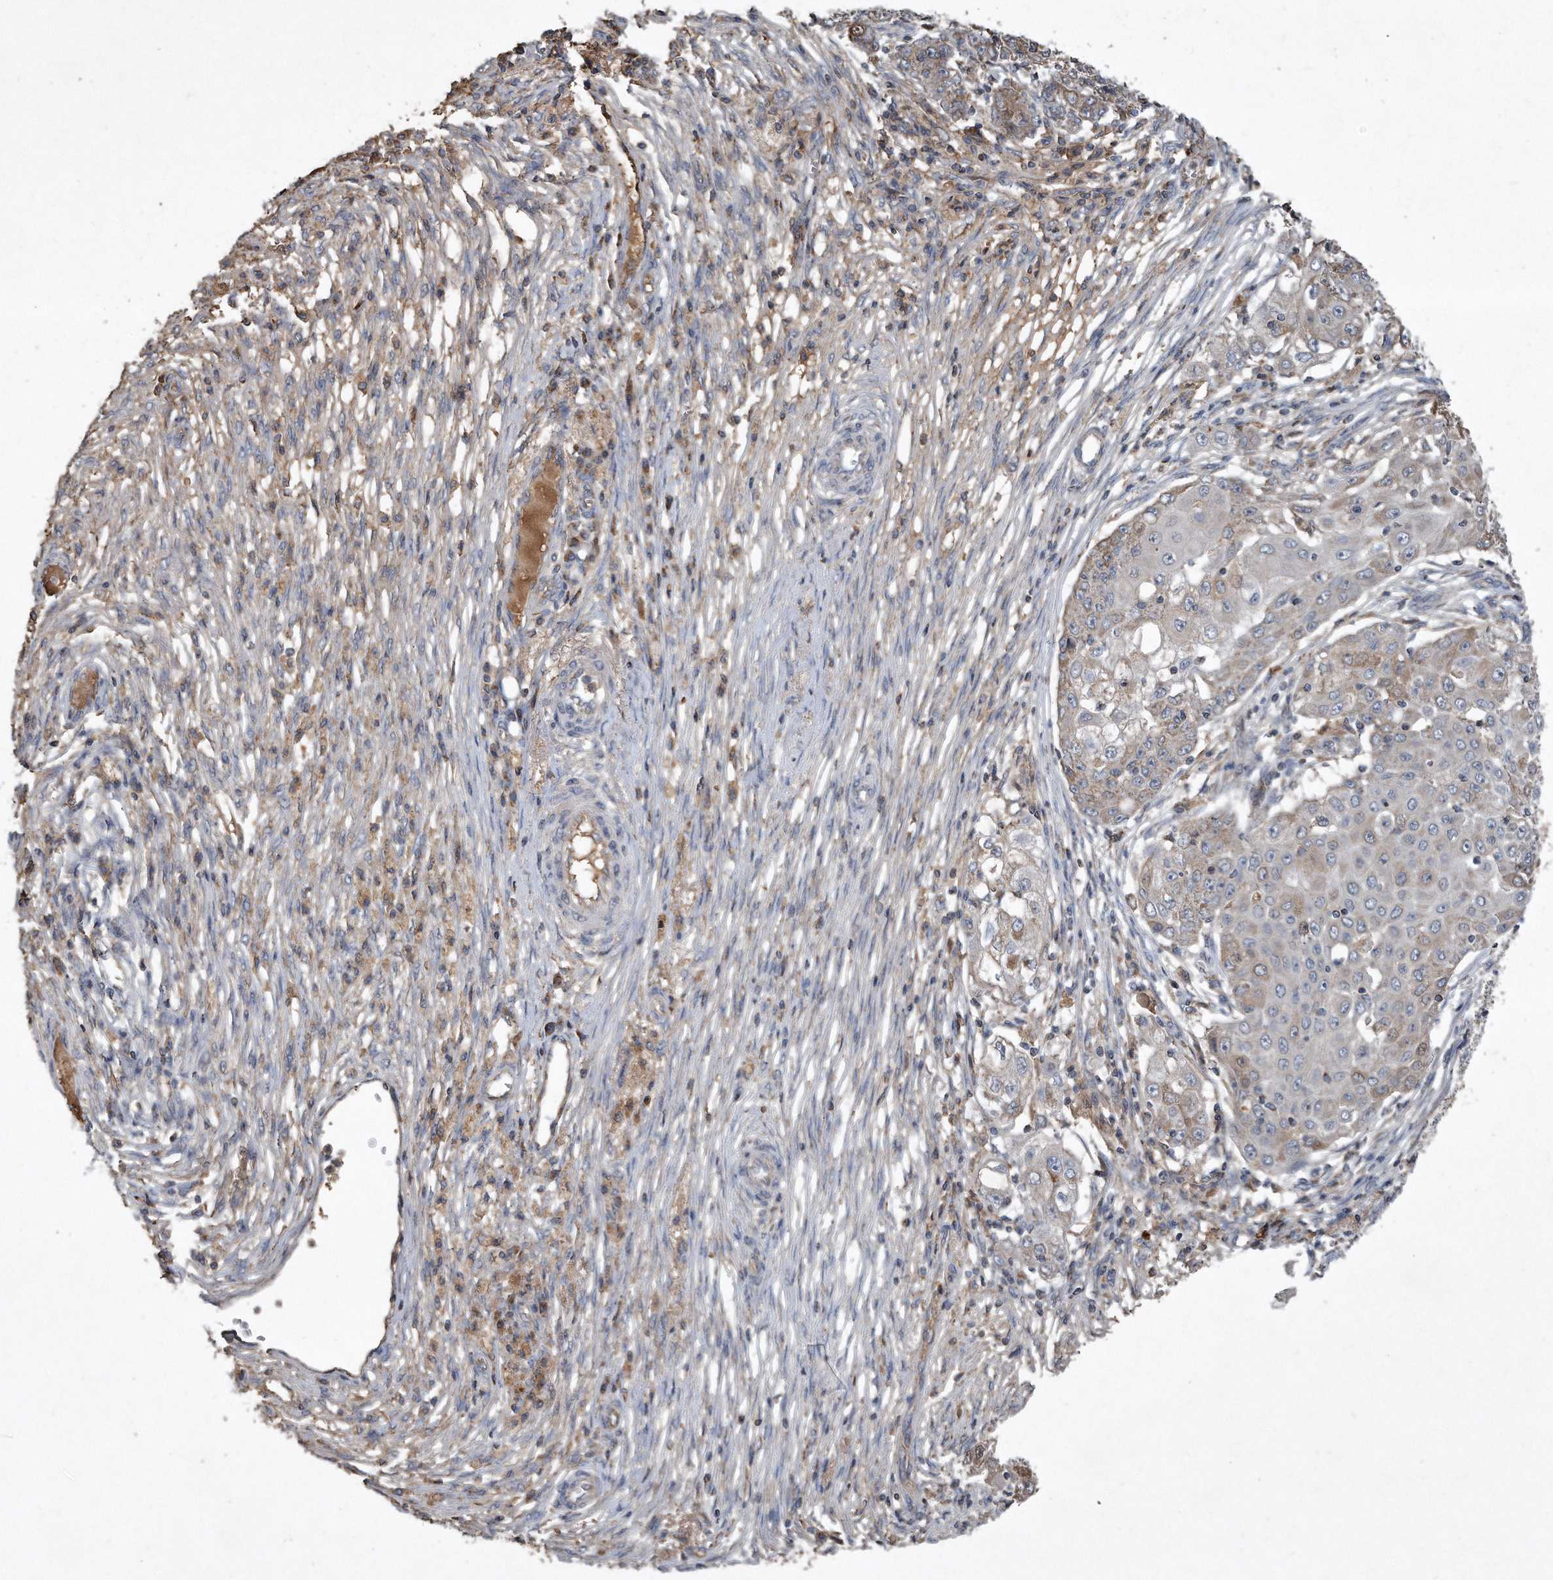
{"staining": {"intensity": "weak", "quantity": "<25%", "location": "cytoplasmic/membranous"}, "tissue": "ovarian cancer", "cell_type": "Tumor cells", "image_type": "cancer", "snomed": [{"axis": "morphology", "description": "Carcinoma, endometroid"}, {"axis": "topography", "description": "Ovary"}], "caption": "Immunohistochemistry (IHC) histopathology image of ovarian cancer stained for a protein (brown), which reveals no staining in tumor cells.", "gene": "SDHA", "patient": {"sex": "female", "age": 42}}